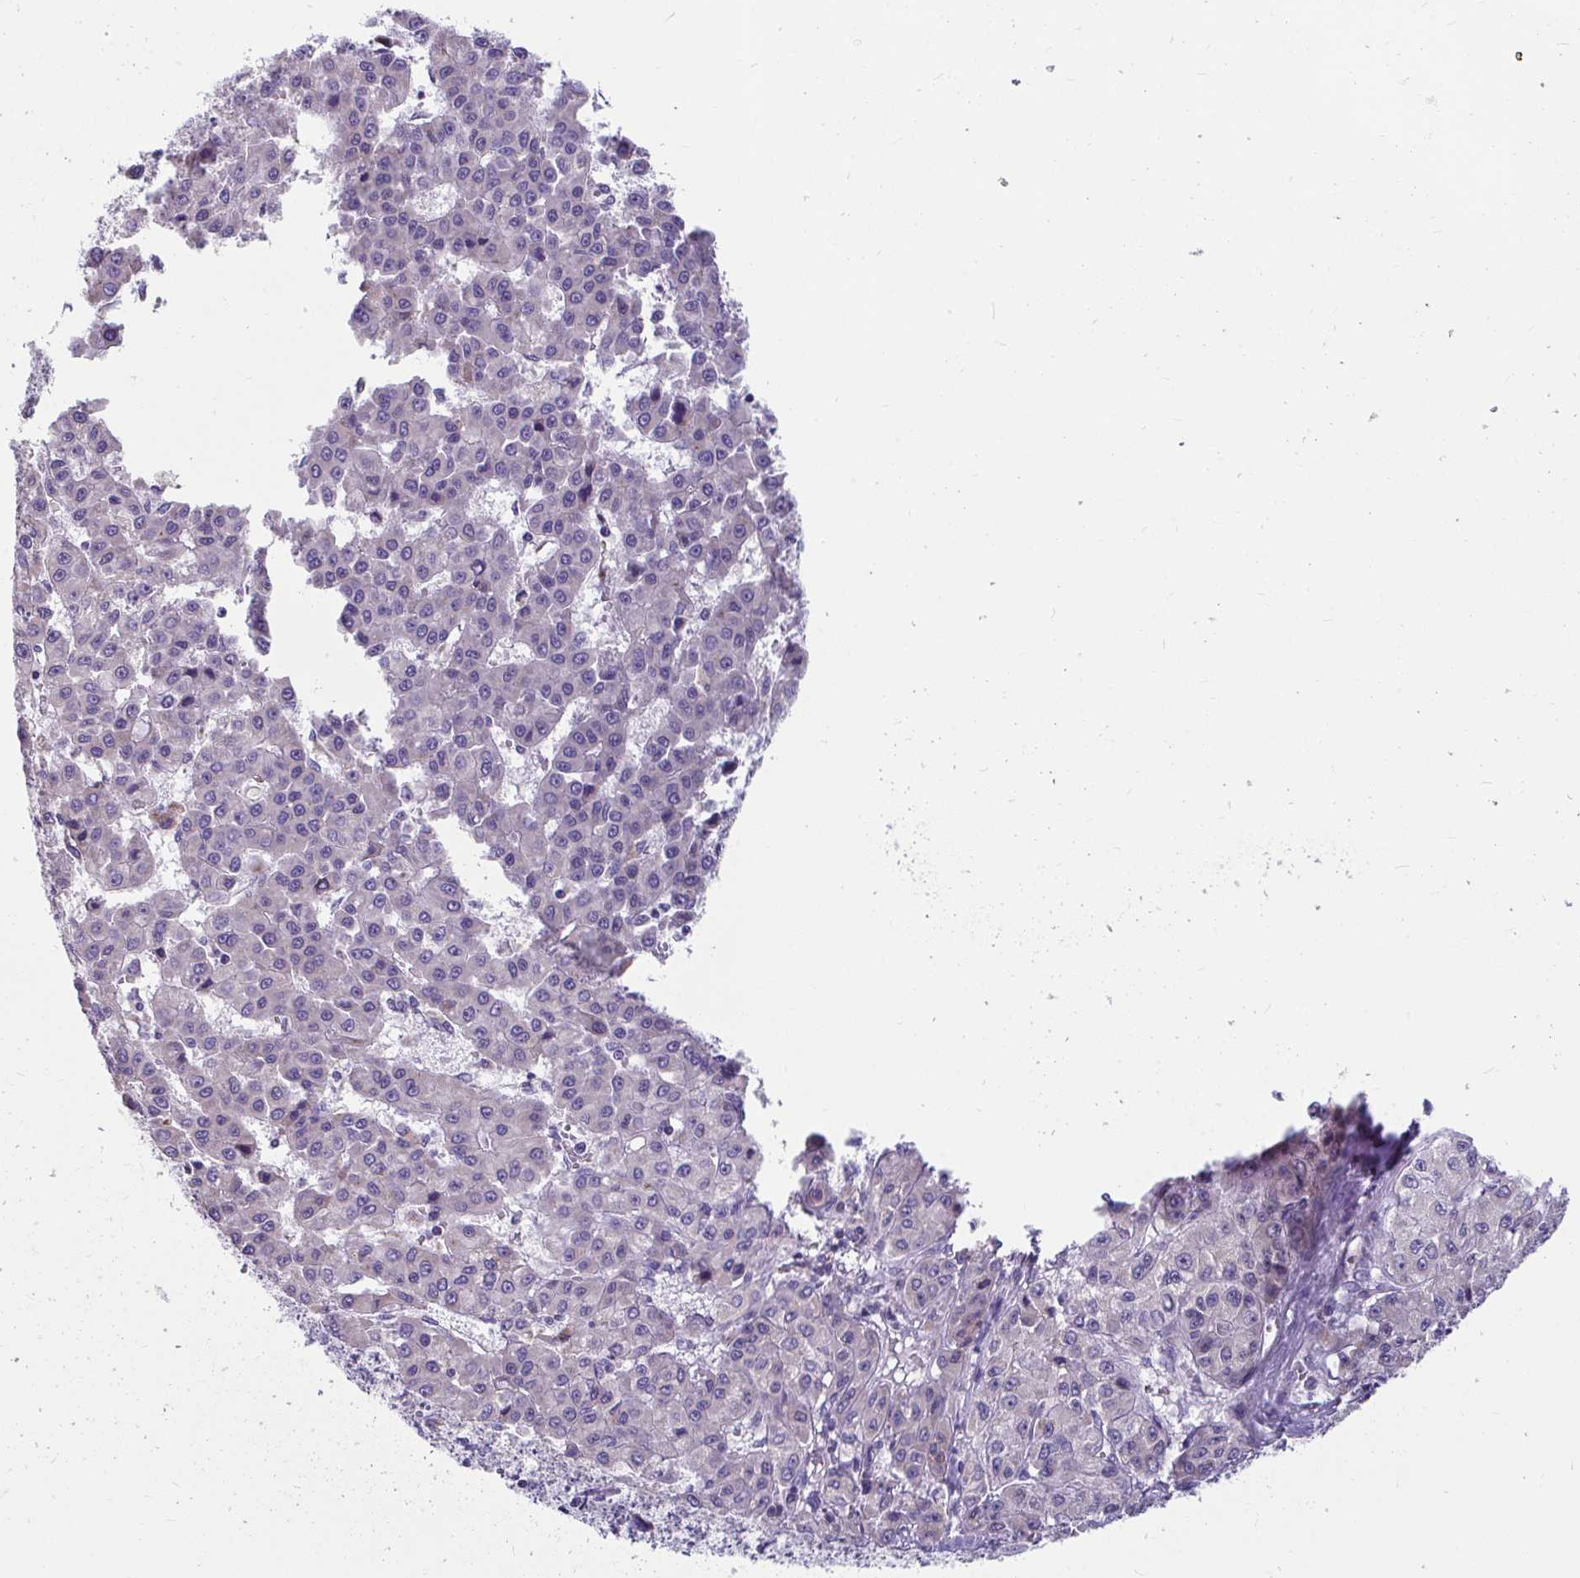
{"staining": {"intensity": "weak", "quantity": "<25%", "location": "cytoplasmic/membranous"}, "tissue": "liver cancer", "cell_type": "Tumor cells", "image_type": "cancer", "snomed": [{"axis": "morphology", "description": "Carcinoma, Hepatocellular, NOS"}, {"axis": "topography", "description": "Liver"}], "caption": "High magnification brightfield microscopy of liver cancer (hepatocellular carcinoma) stained with DAB (3,3'-diaminobenzidine) (brown) and counterstained with hematoxylin (blue): tumor cells show no significant expression.", "gene": "OR13A1", "patient": {"sex": "male", "age": 70}}